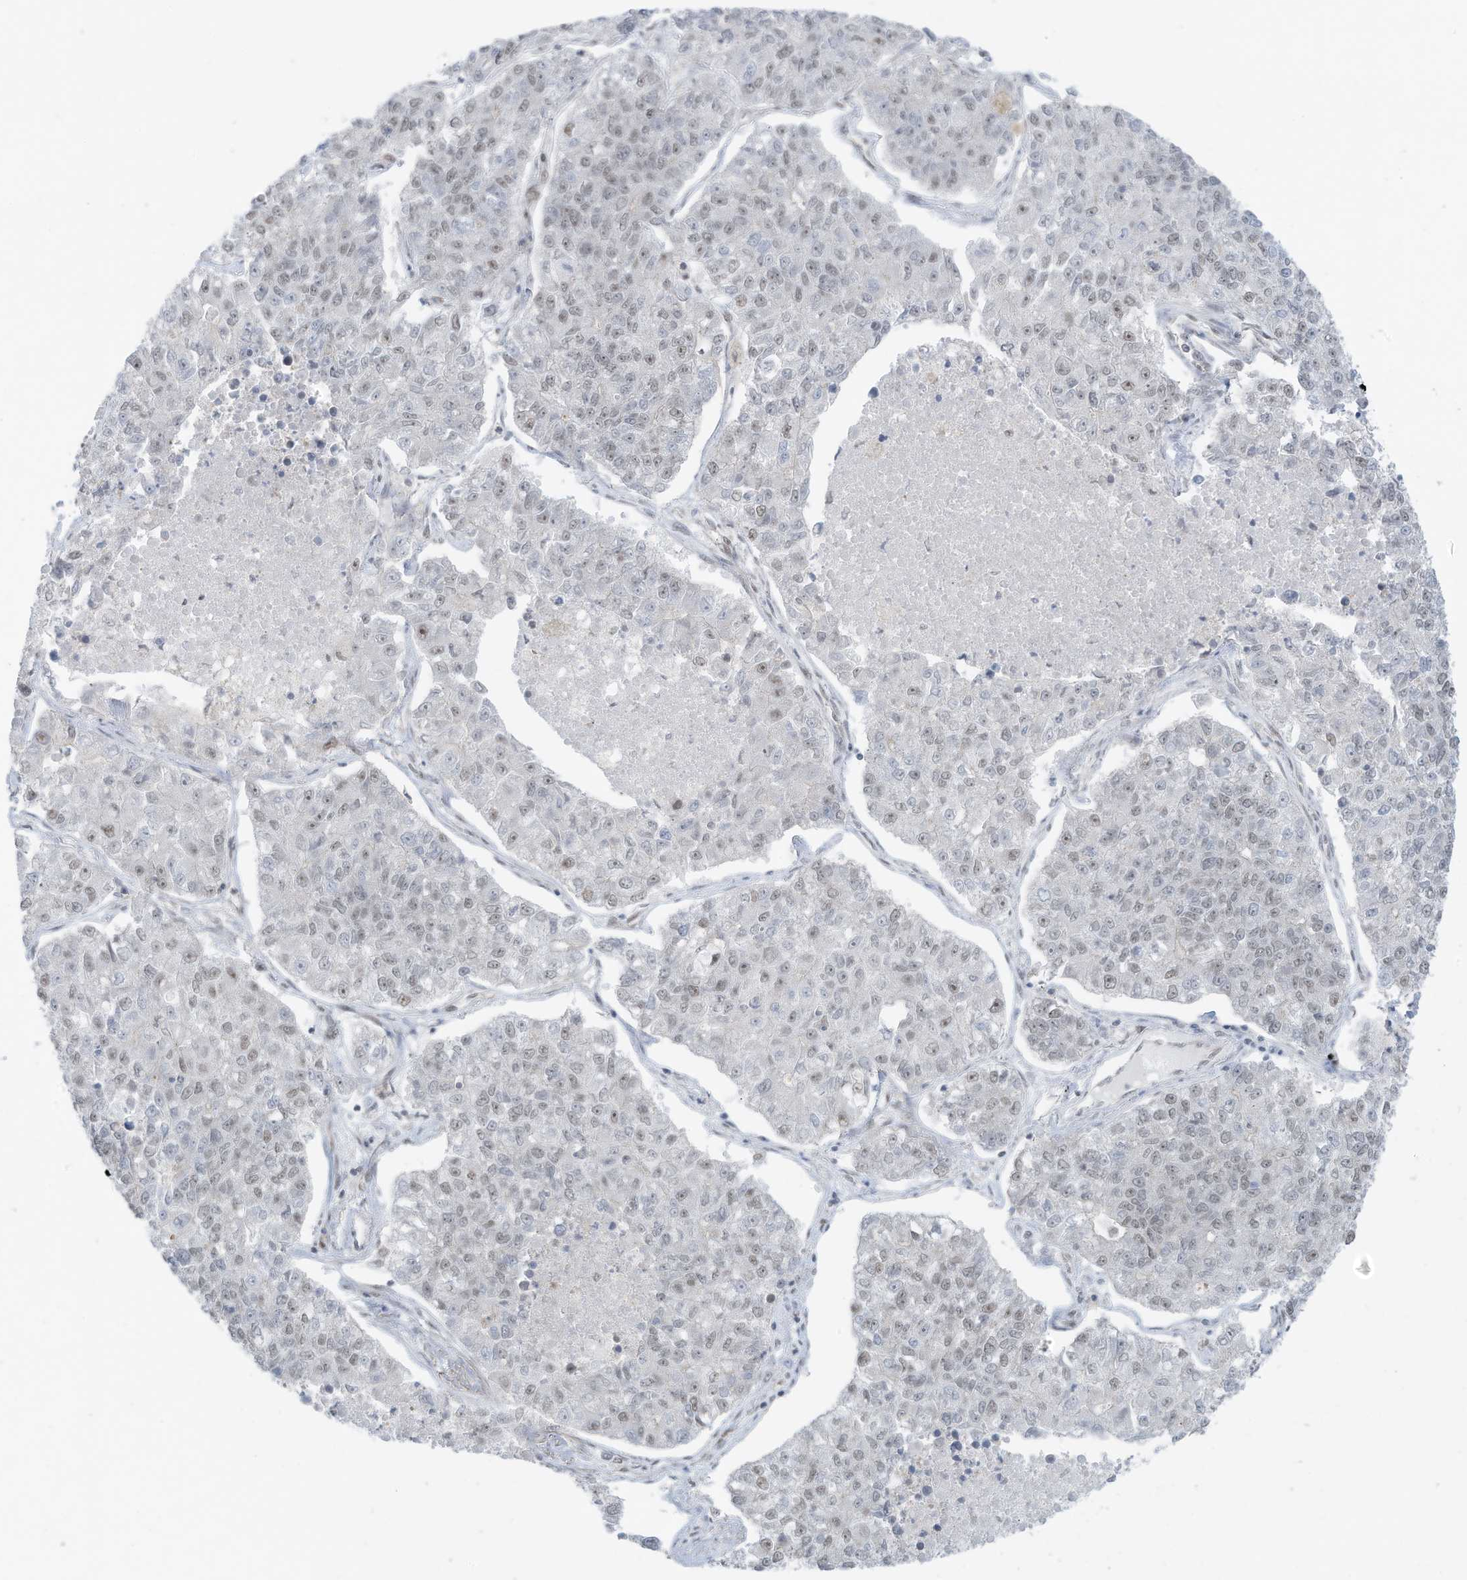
{"staining": {"intensity": "weak", "quantity": "<25%", "location": "nuclear"}, "tissue": "lung cancer", "cell_type": "Tumor cells", "image_type": "cancer", "snomed": [{"axis": "morphology", "description": "Adenocarcinoma, NOS"}, {"axis": "topography", "description": "Lung"}], "caption": "A high-resolution image shows immunohistochemistry staining of adenocarcinoma (lung), which displays no significant positivity in tumor cells.", "gene": "DBR1", "patient": {"sex": "male", "age": 49}}